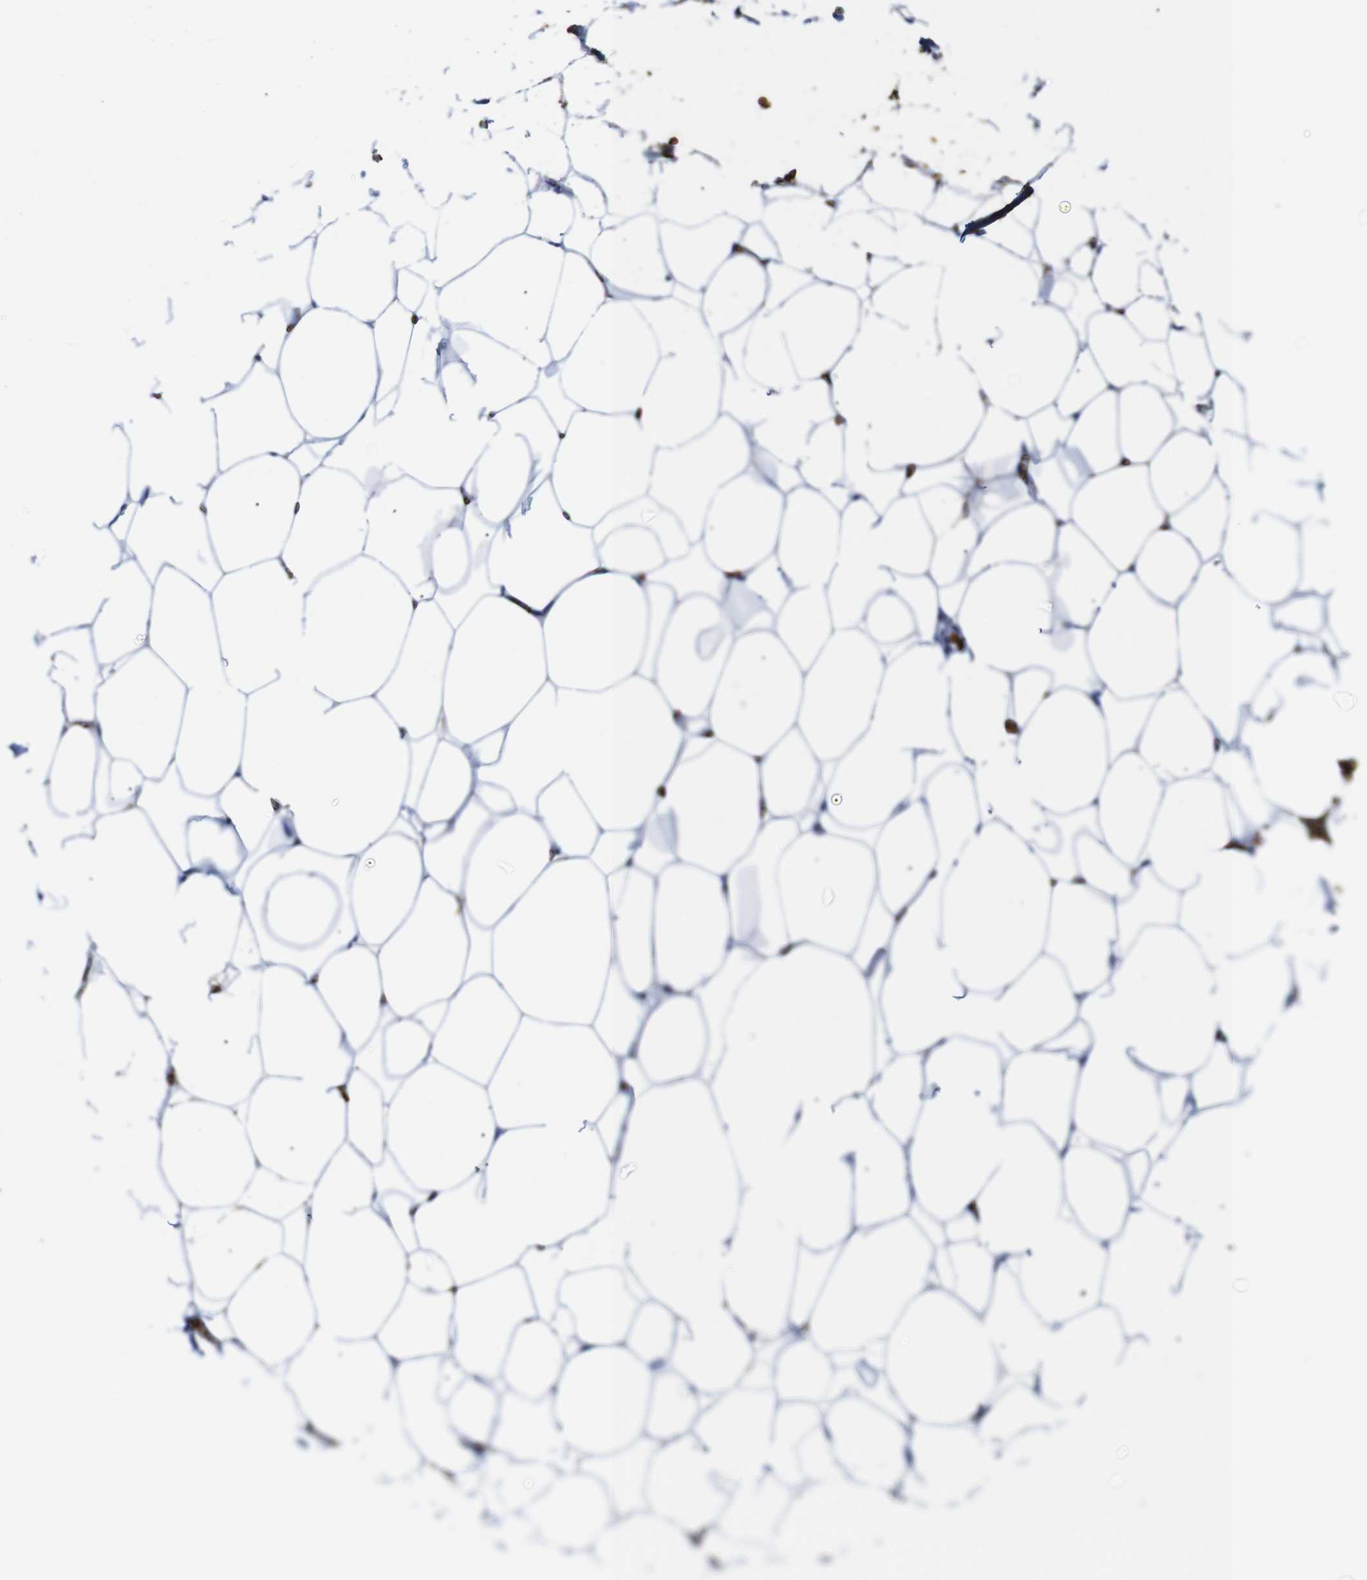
{"staining": {"intensity": "negative", "quantity": "none", "location": "none"}, "tissue": "adipose tissue", "cell_type": "Adipocytes", "image_type": "normal", "snomed": [{"axis": "morphology", "description": "Normal tissue, NOS"}, {"axis": "topography", "description": "Breast"}, {"axis": "topography", "description": "Adipose tissue"}], "caption": "DAB (3,3'-diaminobenzidine) immunohistochemical staining of normal adipose tissue reveals no significant staining in adipocytes.", "gene": "S1PR2", "patient": {"sex": "female", "age": 25}}